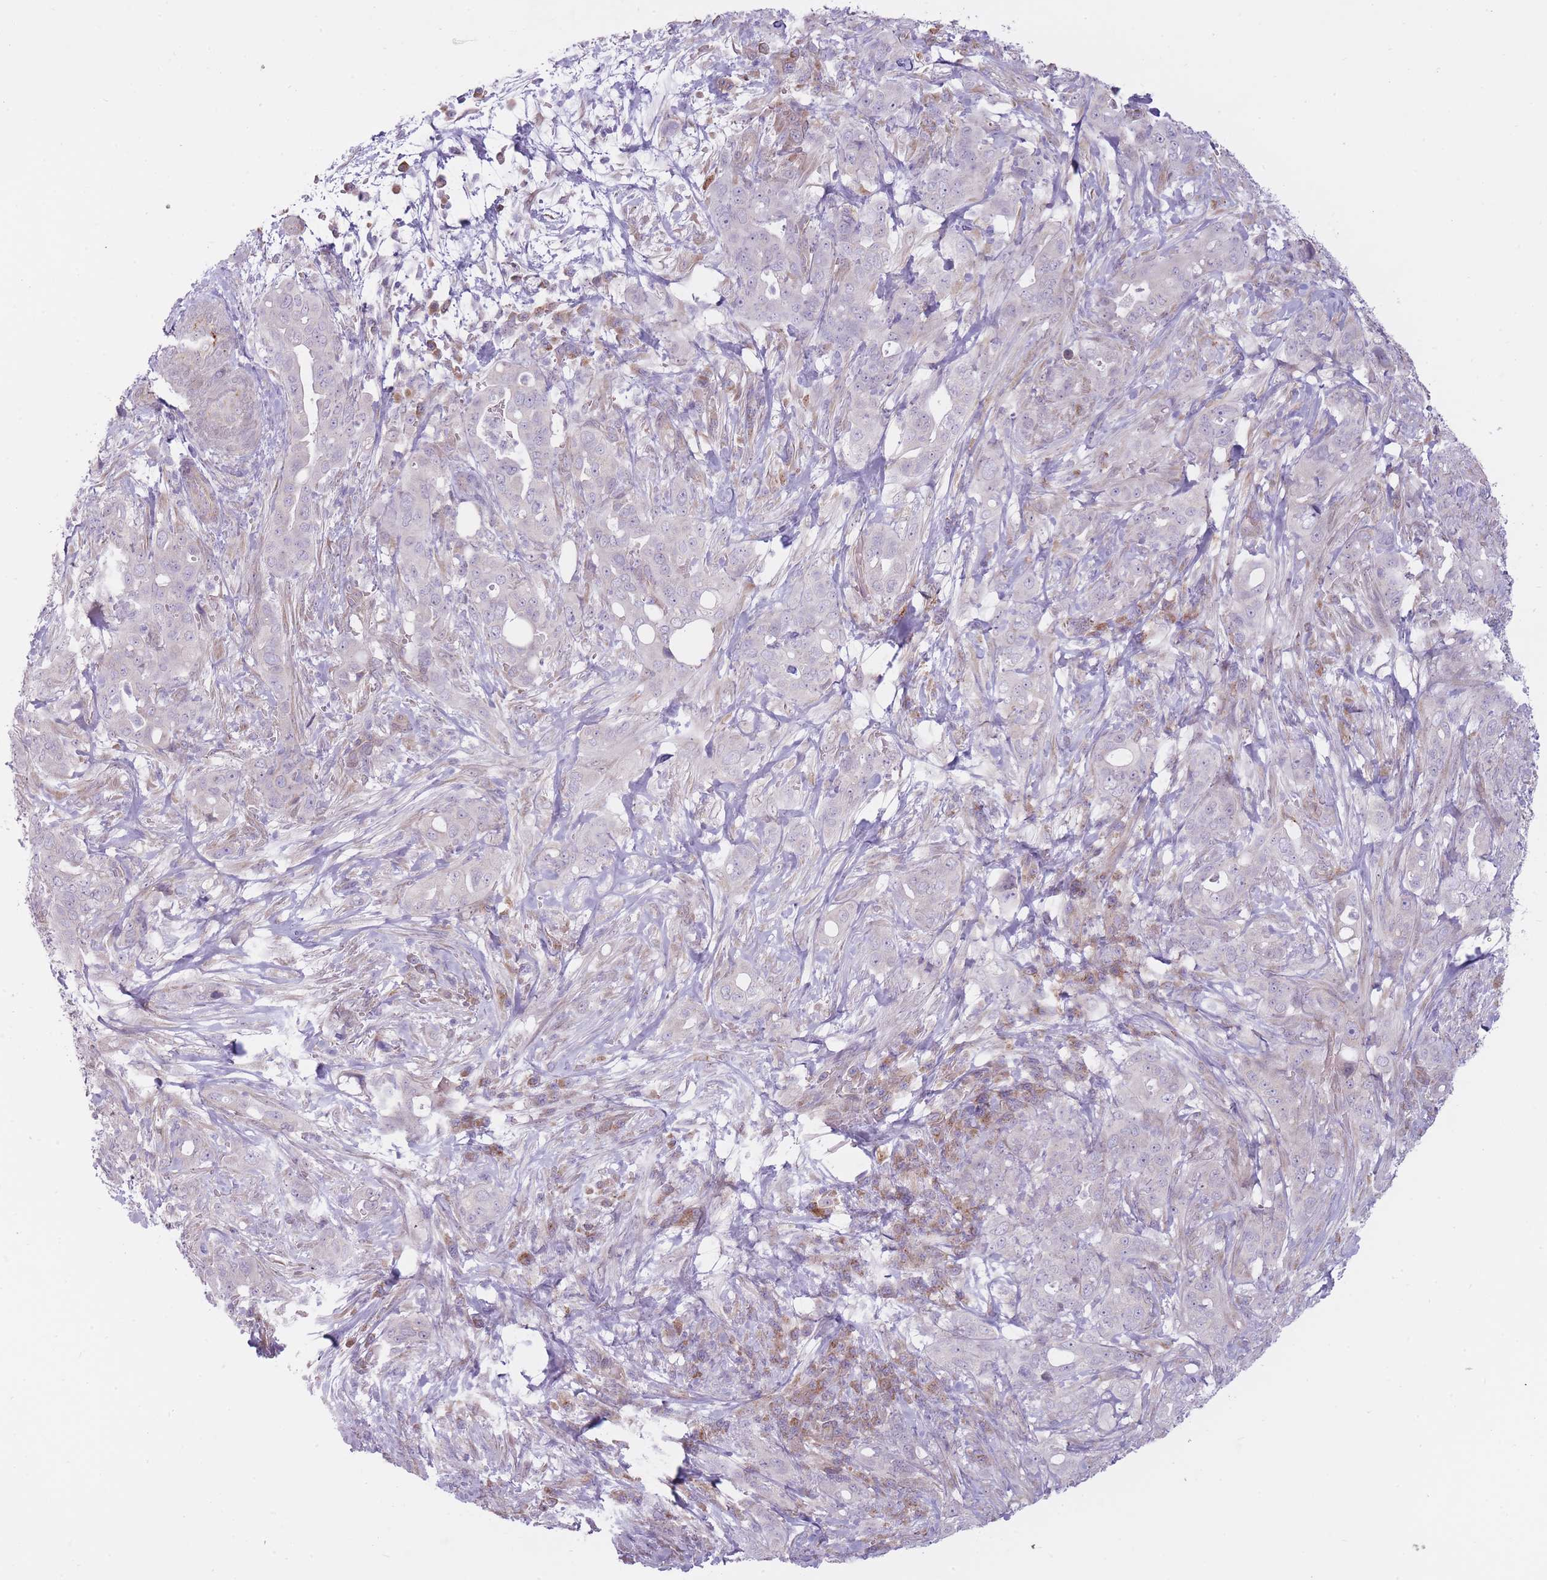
{"staining": {"intensity": "negative", "quantity": "none", "location": "none"}, "tissue": "pancreatic cancer", "cell_type": "Tumor cells", "image_type": "cancer", "snomed": [{"axis": "morphology", "description": "Normal tissue, NOS"}, {"axis": "morphology", "description": "Adenocarcinoma, NOS"}, {"axis": "topography", "description": "Lymph node"}, {"axis": "topography", "description": "Pancreas"}], "caption": "Pancreatic cancer was stained to show a protein in brown. There is no significant staining in tumor cells. (DAB (3,3'-diaminobenzidine) IHC, high magnification).", "gene": "PGRMC2", "patient": {"sex": "female", "age": 67}}